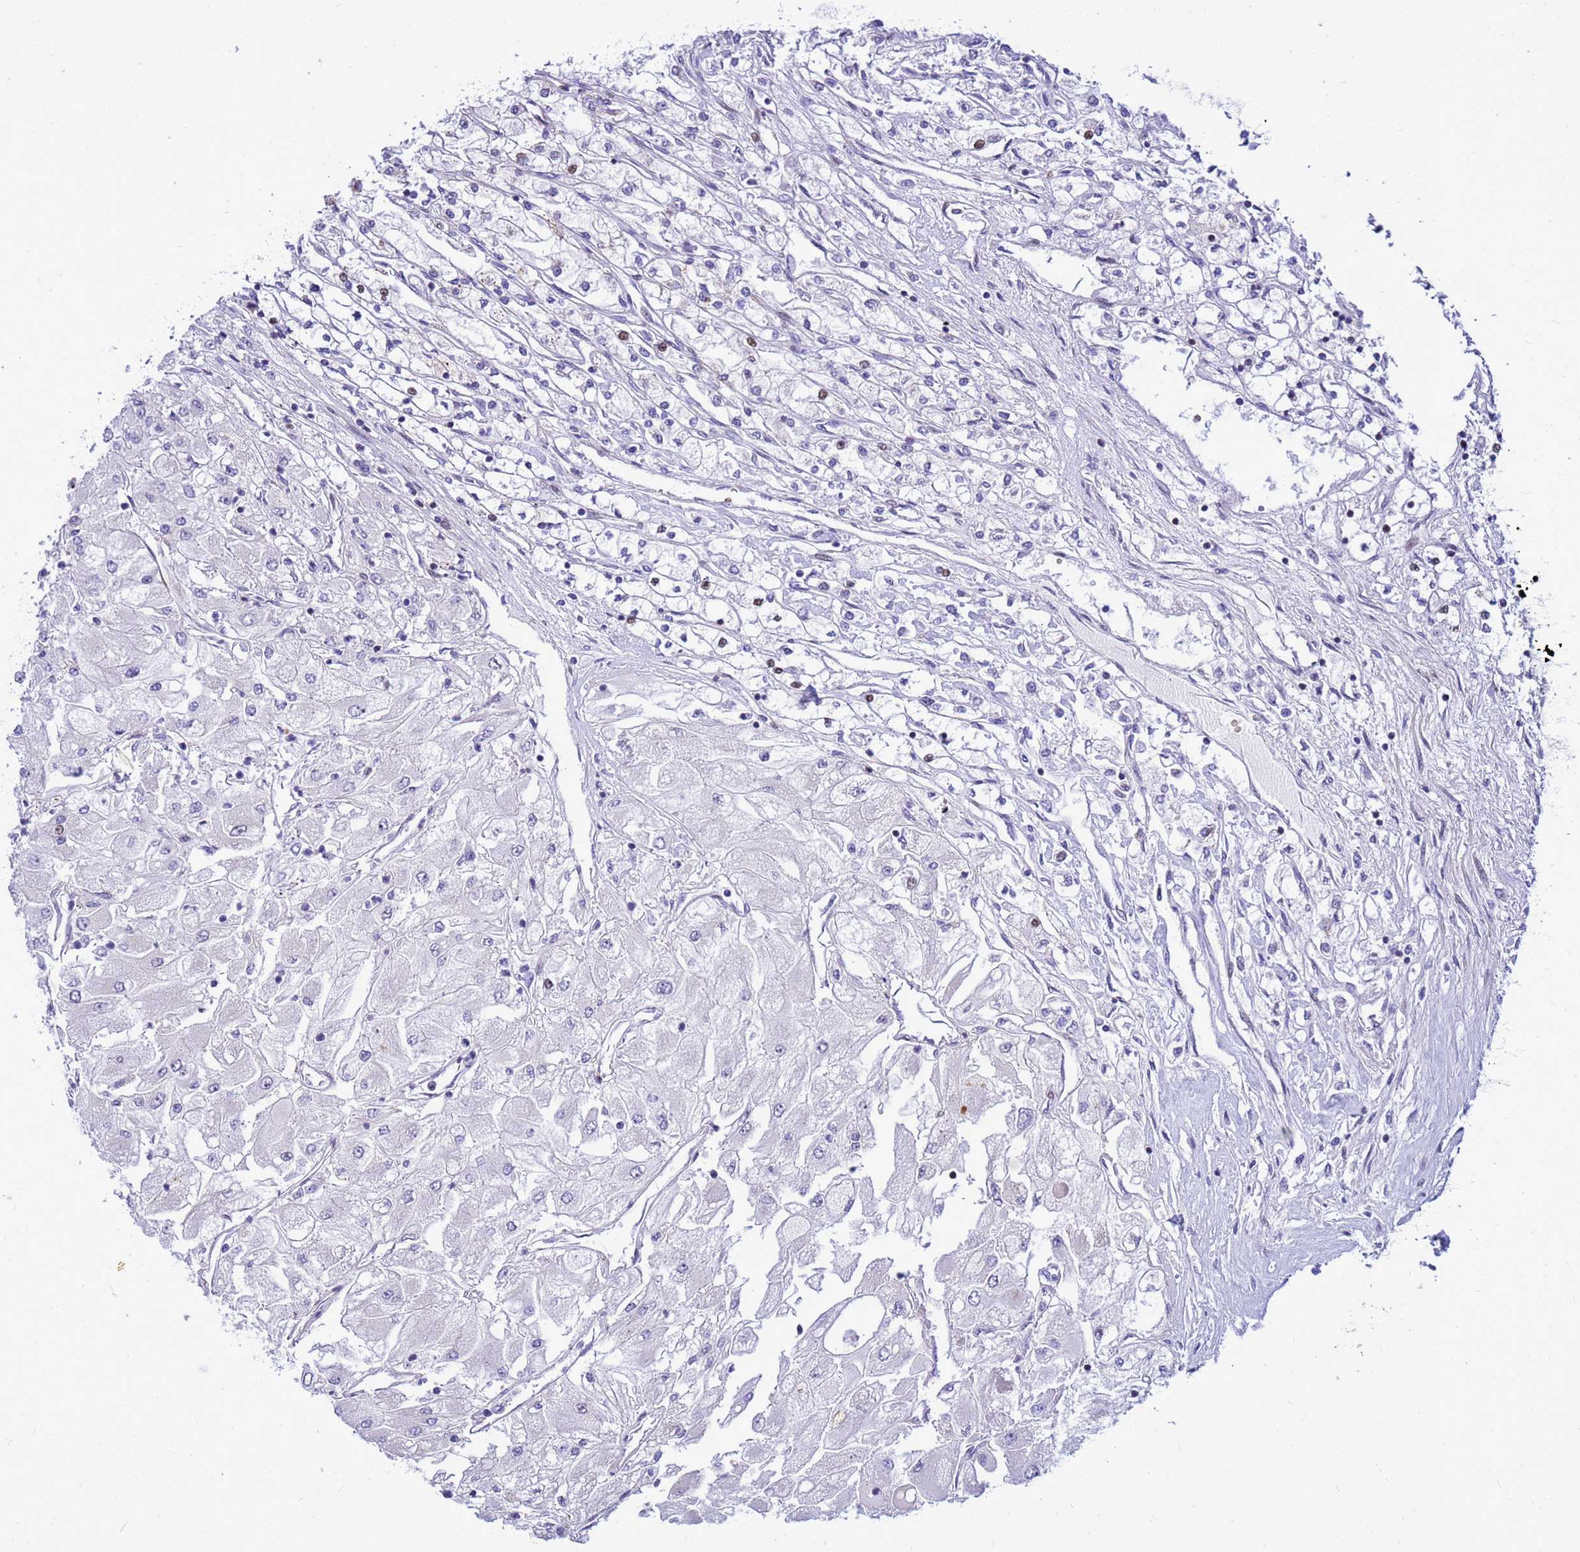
{"staining": {"intensity": "negative", "quantity": "none", "location": "none"}, "tissue": "renal cancer", "cell_type": "Tumor cells", "image_type": "cancer", "snomed": [{"axis": "morphology", "description": "Adenocarcinoma, NOS"}, {"axis": "topography", "description": "Kidney"}], "caption": "Renal cancer was stained to show a protein in brown. There is no significant positivity in tumor cells. The staining is performed using DAB (3,3'-diaminobenzidine) brown chromogen with nuclei counter-stained in using hematoxylin.", "gene": "ADAMTS7", "patient": {"sex": "male", "age": 80}}